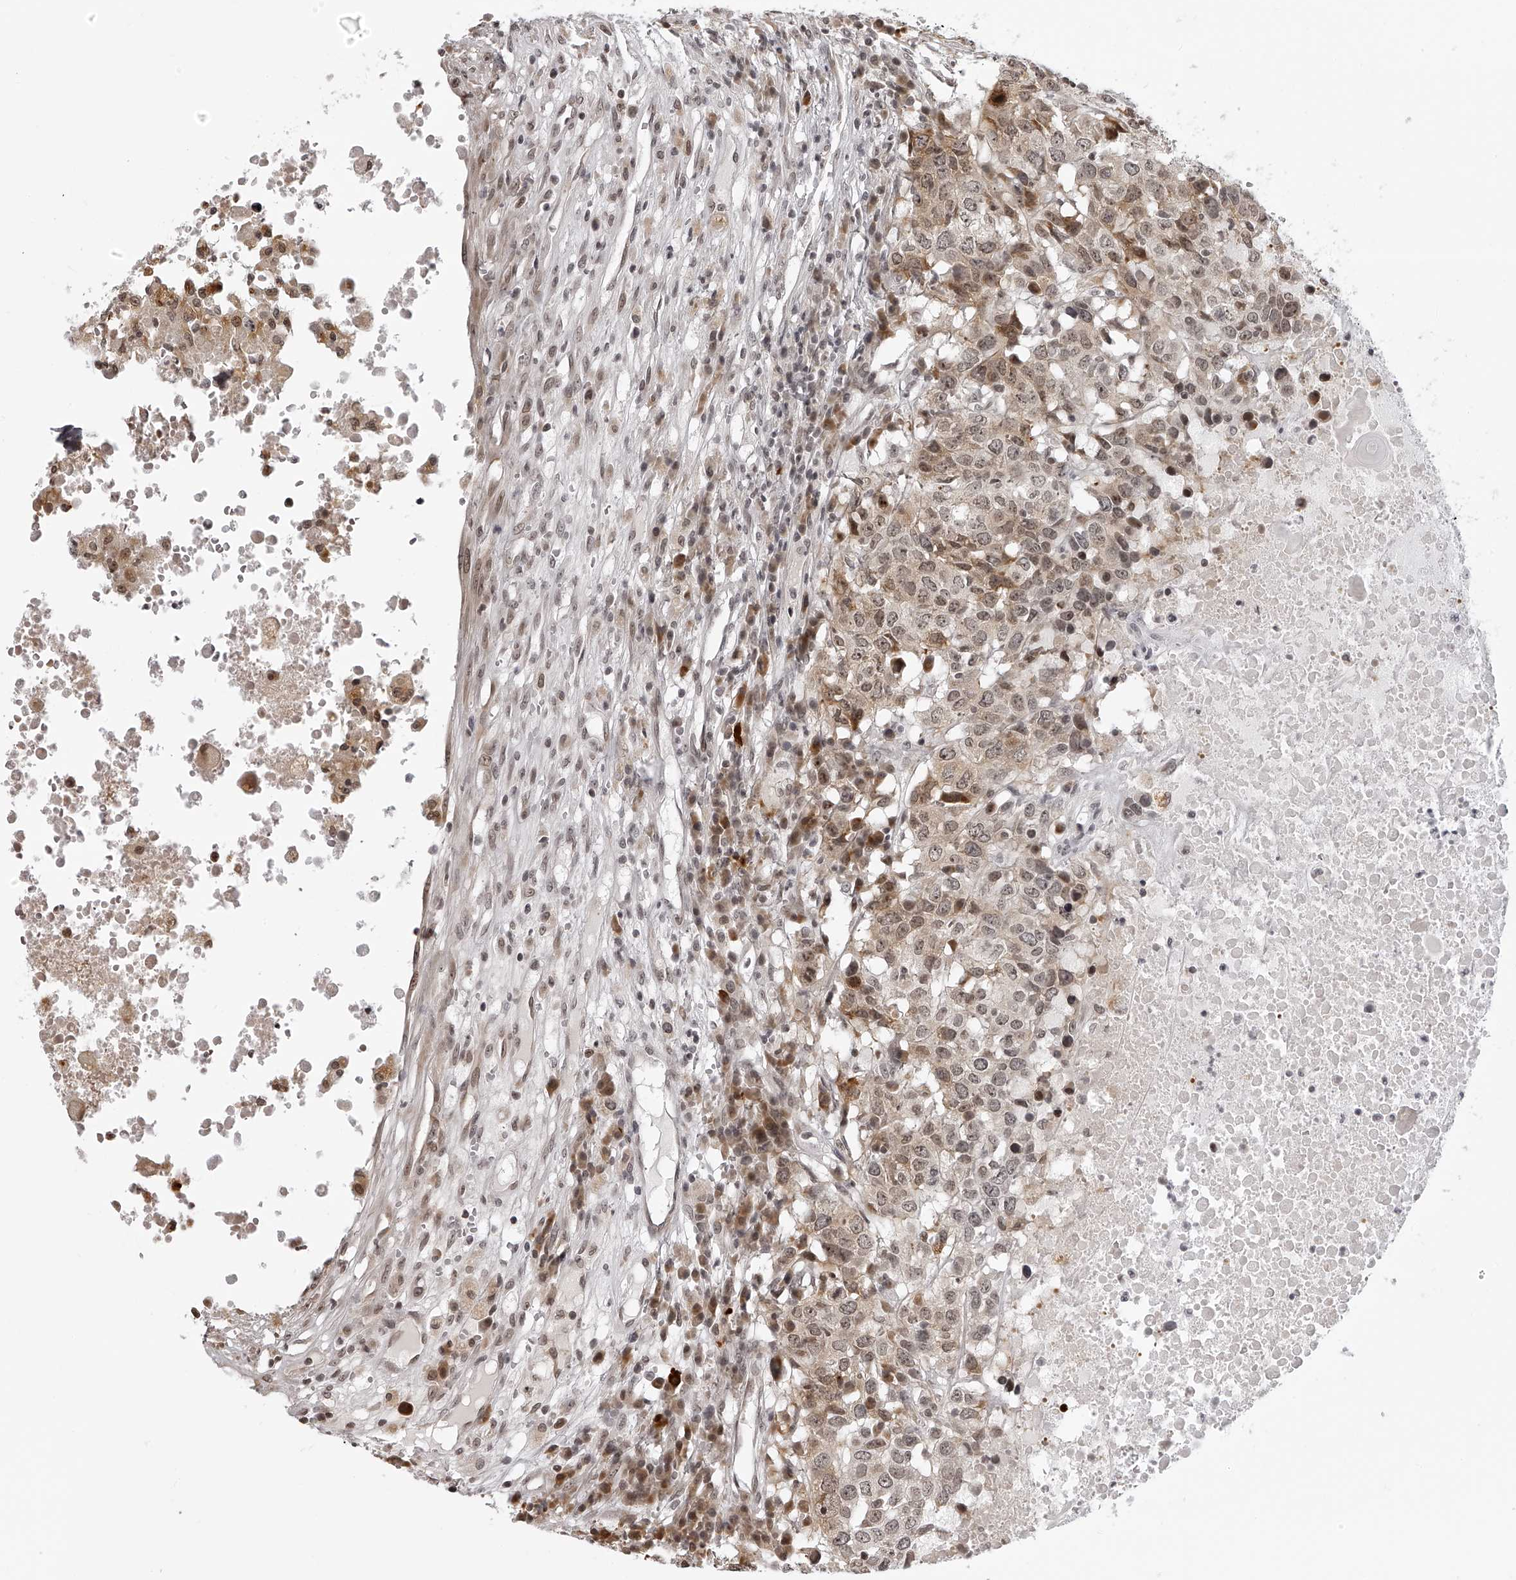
{"staining": {"intensity": "weak", "quantity": ">75%", "location": "cytoplasmic/membranous,nuclear"}, "tissue": "head and neck cancer", "cell_type": "Tumor cells", "image_type": "cancer", "snomed": [{"axis": "morphology", "description": "Squamous cell carcinoma, NOS"}, {"axis": "topography", "description": "Head-Neck"}], "caption": "Immunohistochemical staining of squamous cell carcinoma (head and neck) shows weak cytoplasmic/membranous and nuclear protein positivity in about >75% of tumor cells.", "gene": "ODF2L", "patient": {"sex": "male", "age": 66}}